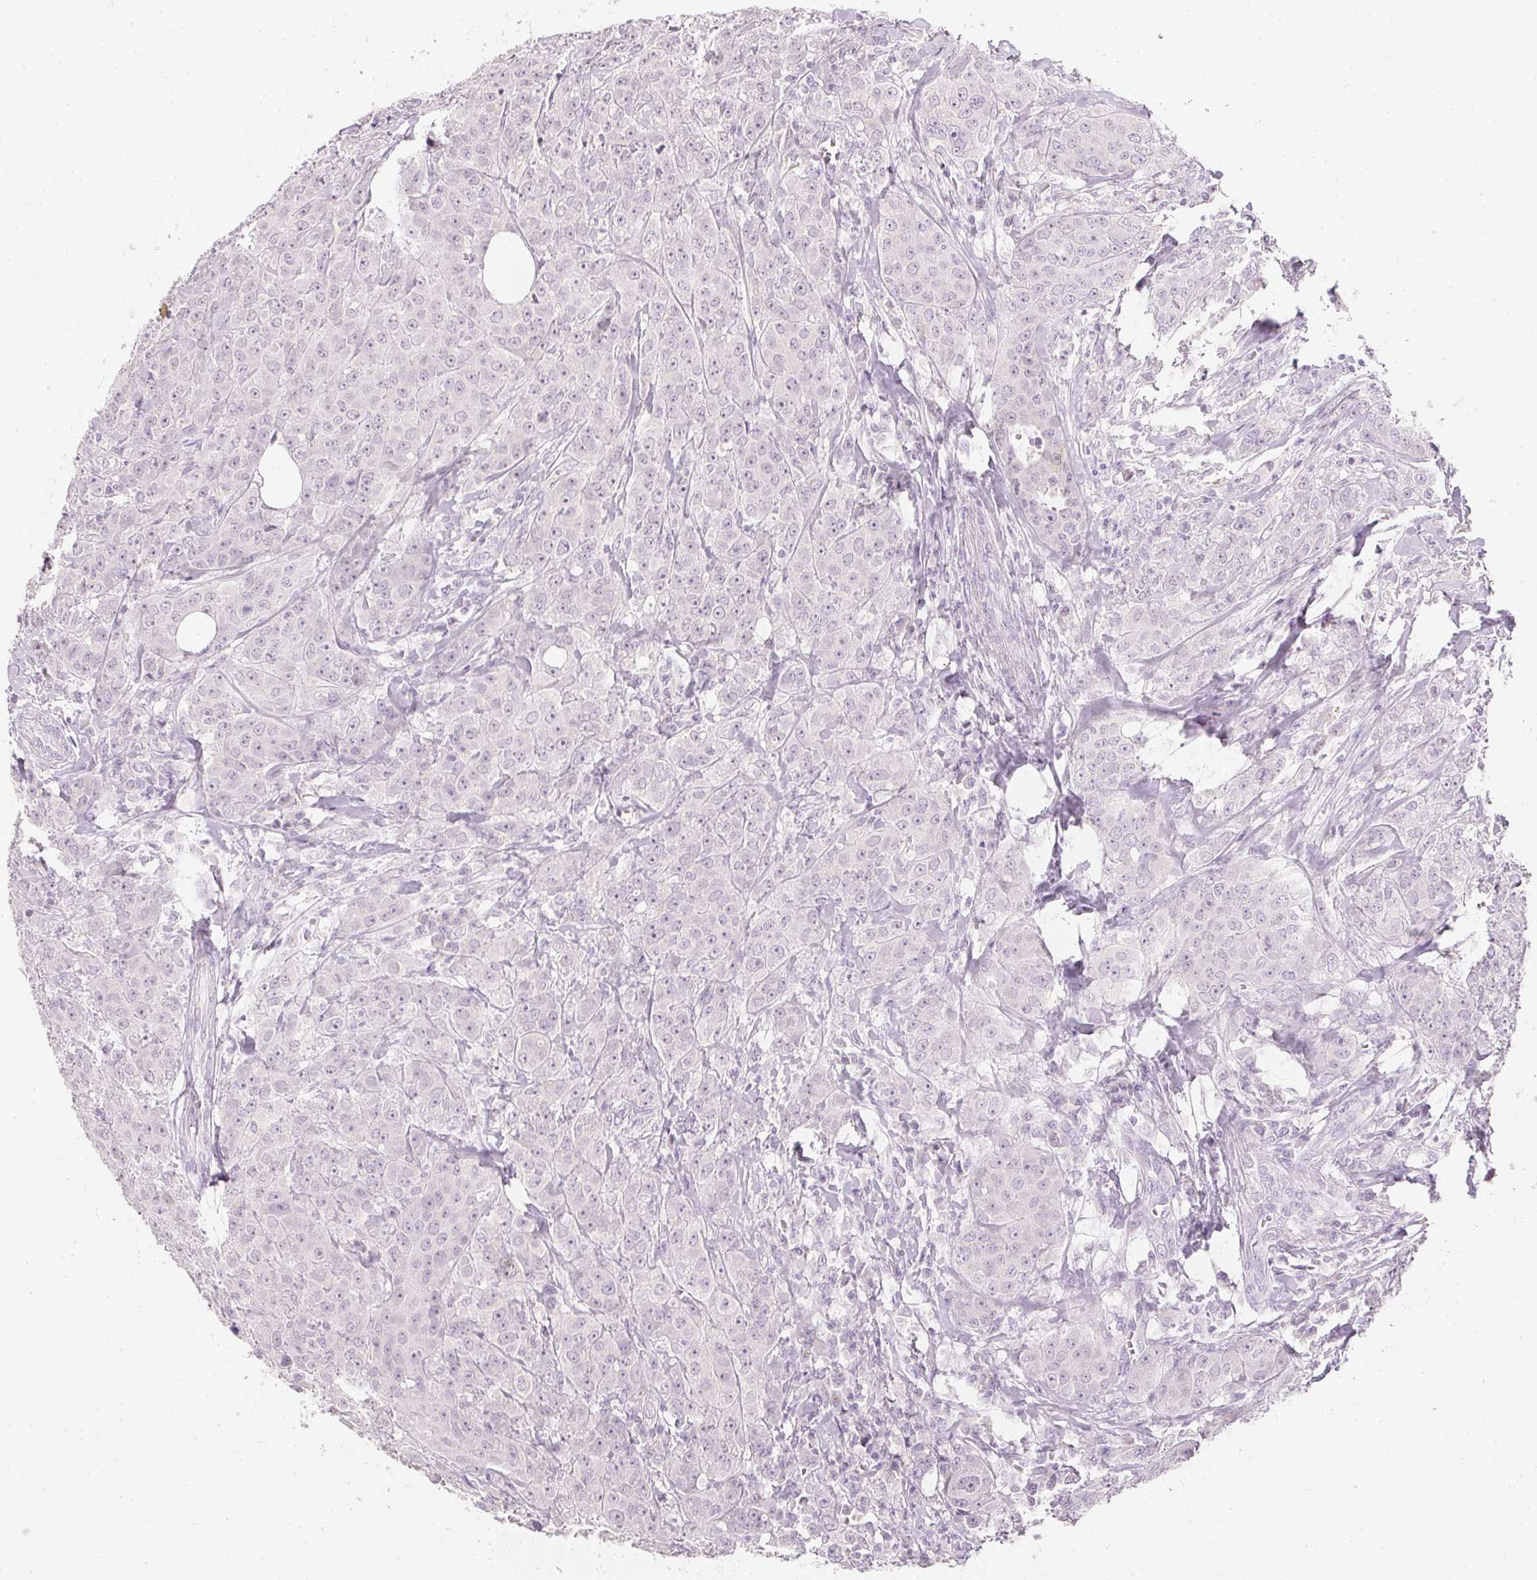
{"staining": {"intensity": "negative", "quantity": "none", "location": "none"}, "tissue": "breast cancer", "cell_type": "Tumor cells", "image_type": "cancer", "snomed": [{"axis": "morphology", "description": "Duct carcinoma"}, {"axis": "topography", "description": "Breast"}], "caption": "A high-resolution image shows immunohistochemistry staining of breast cancer, which demonstrates no significant expression in tumor cells. Brightfield microscopy of immunohistochemistry (IHC) stained with DAB (3,3'-diaminobenzidine) (brown) and hematoxylin (blue), captured at high magnification.", "gene": "ELAVL3", "patient": {"sex": "female", "age": 43}}